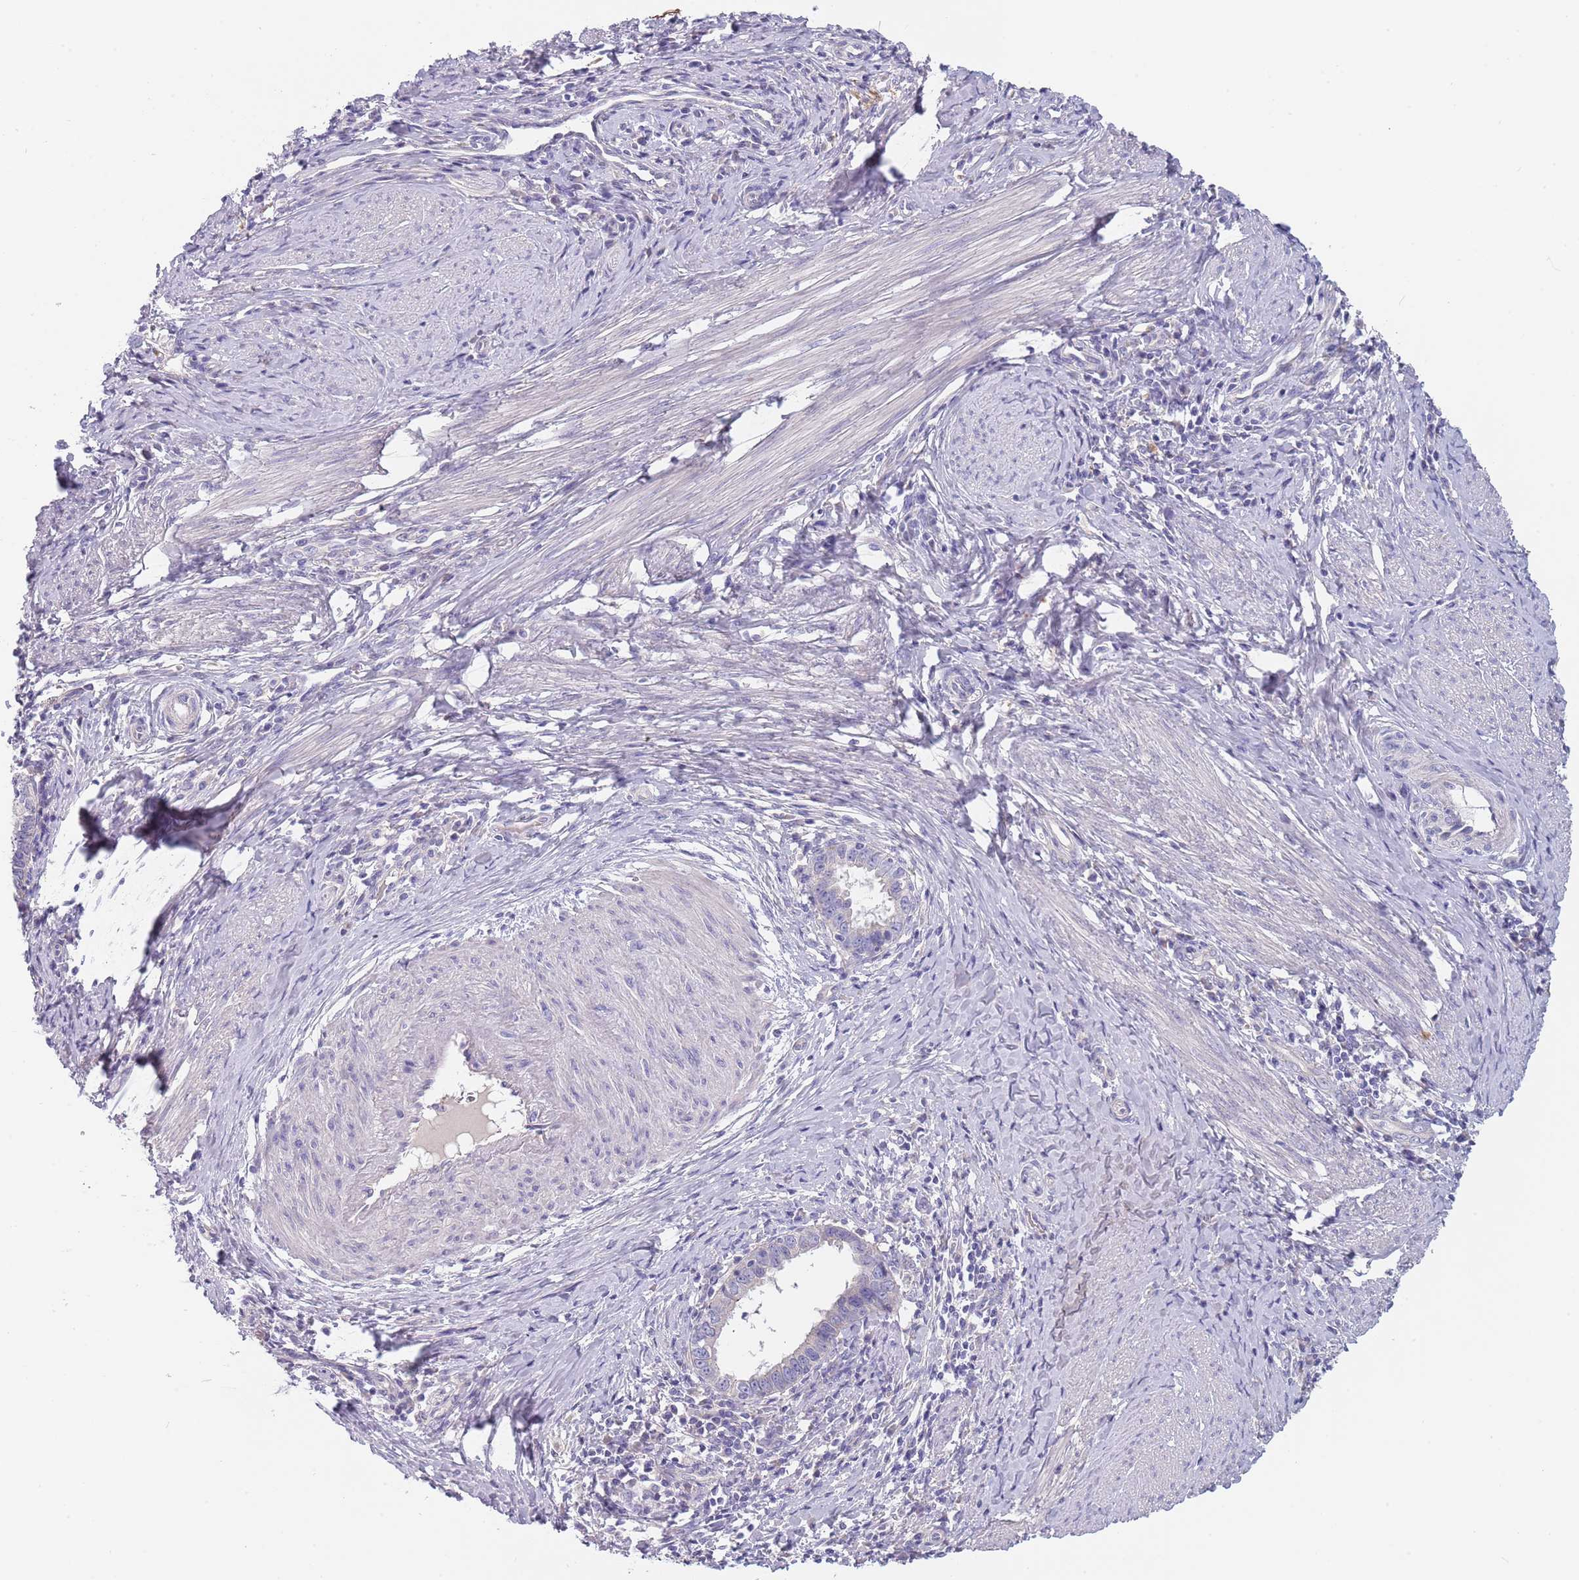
{"staining": {"intensity": "negative", "quantity": "none", "location": "none"}, "tissue": "cervical cancer", "cell_type": "Tumor cells", "image_type": "cancer", "snomed": [{"axis": "morphology", "description": "Adenocarcinoma, NOS"}, {"axis": "topography", "description": "Cervix"}], "caption": "This histopathology image is of adenocarcinoma (cervical) stained with immunohistochemistry (IHC) to label a protein in brown with the nuclei are counter-stained blue. There is no staining in tumor cells.", "gene": "MAN1C1", "patient": {"sex": "female", "age": 36}}